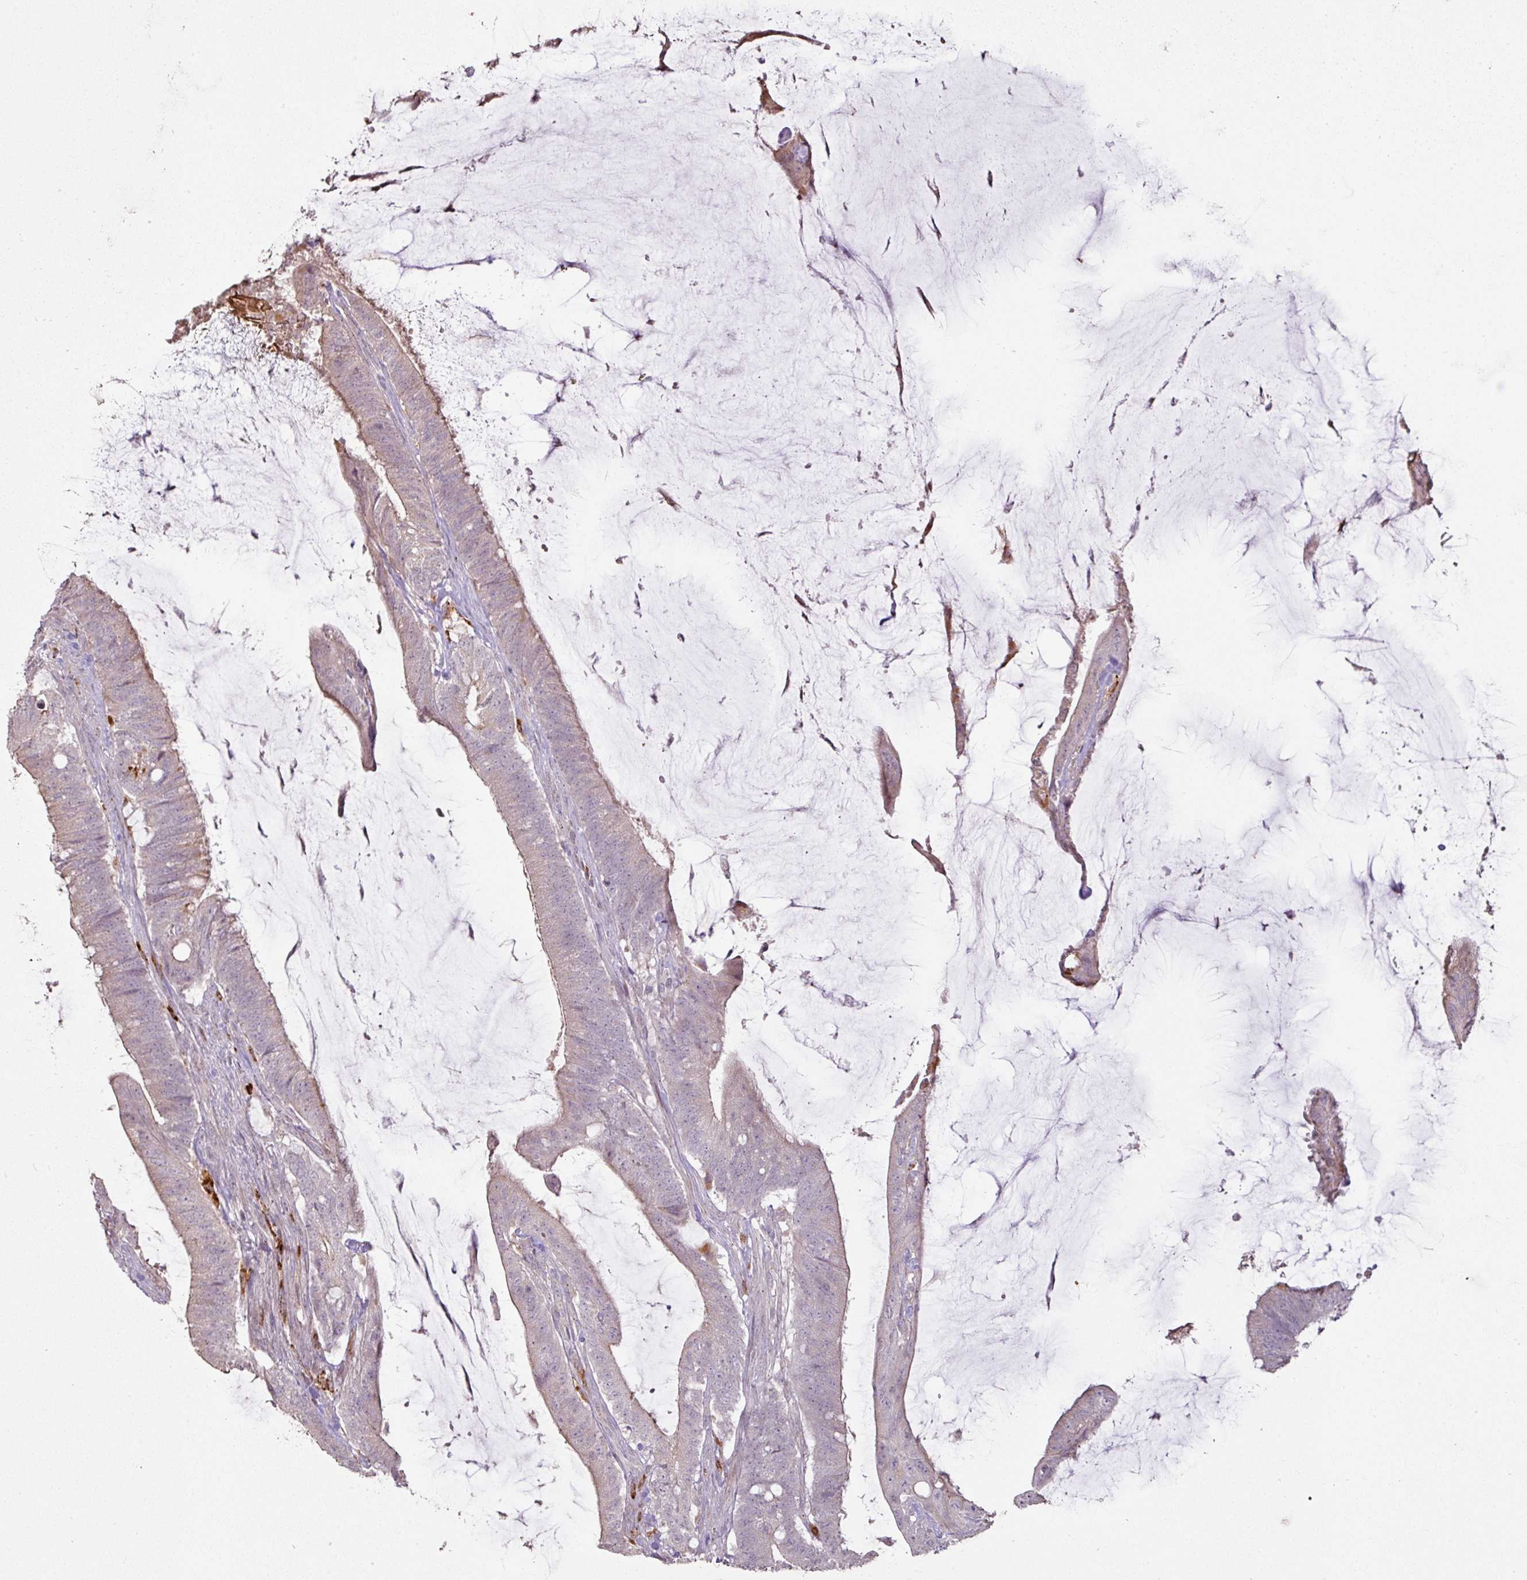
{"staining": {"intensity": "moderate", "quantity": "<25%", "location": "cytoplasmic/membranous"}, "tissue": "colorectal cancer", "cell_type": "Tumor cells", "image_type": "cancer", "snomed": [{"axis": "morphology", "description": "Adenocarcinoma, NOS"}, {"axis": "topography", "description": "Colon"}], "caption": "Colorectal cancer (adenocarcinoma) was stained to show a protein in brown. There is low levels of moderate cytoplasmic/membranous positivity in approximately <25% of tumor cells.", "gene": "CXCR5", "patient": {"sex": "female", "age": 43}}